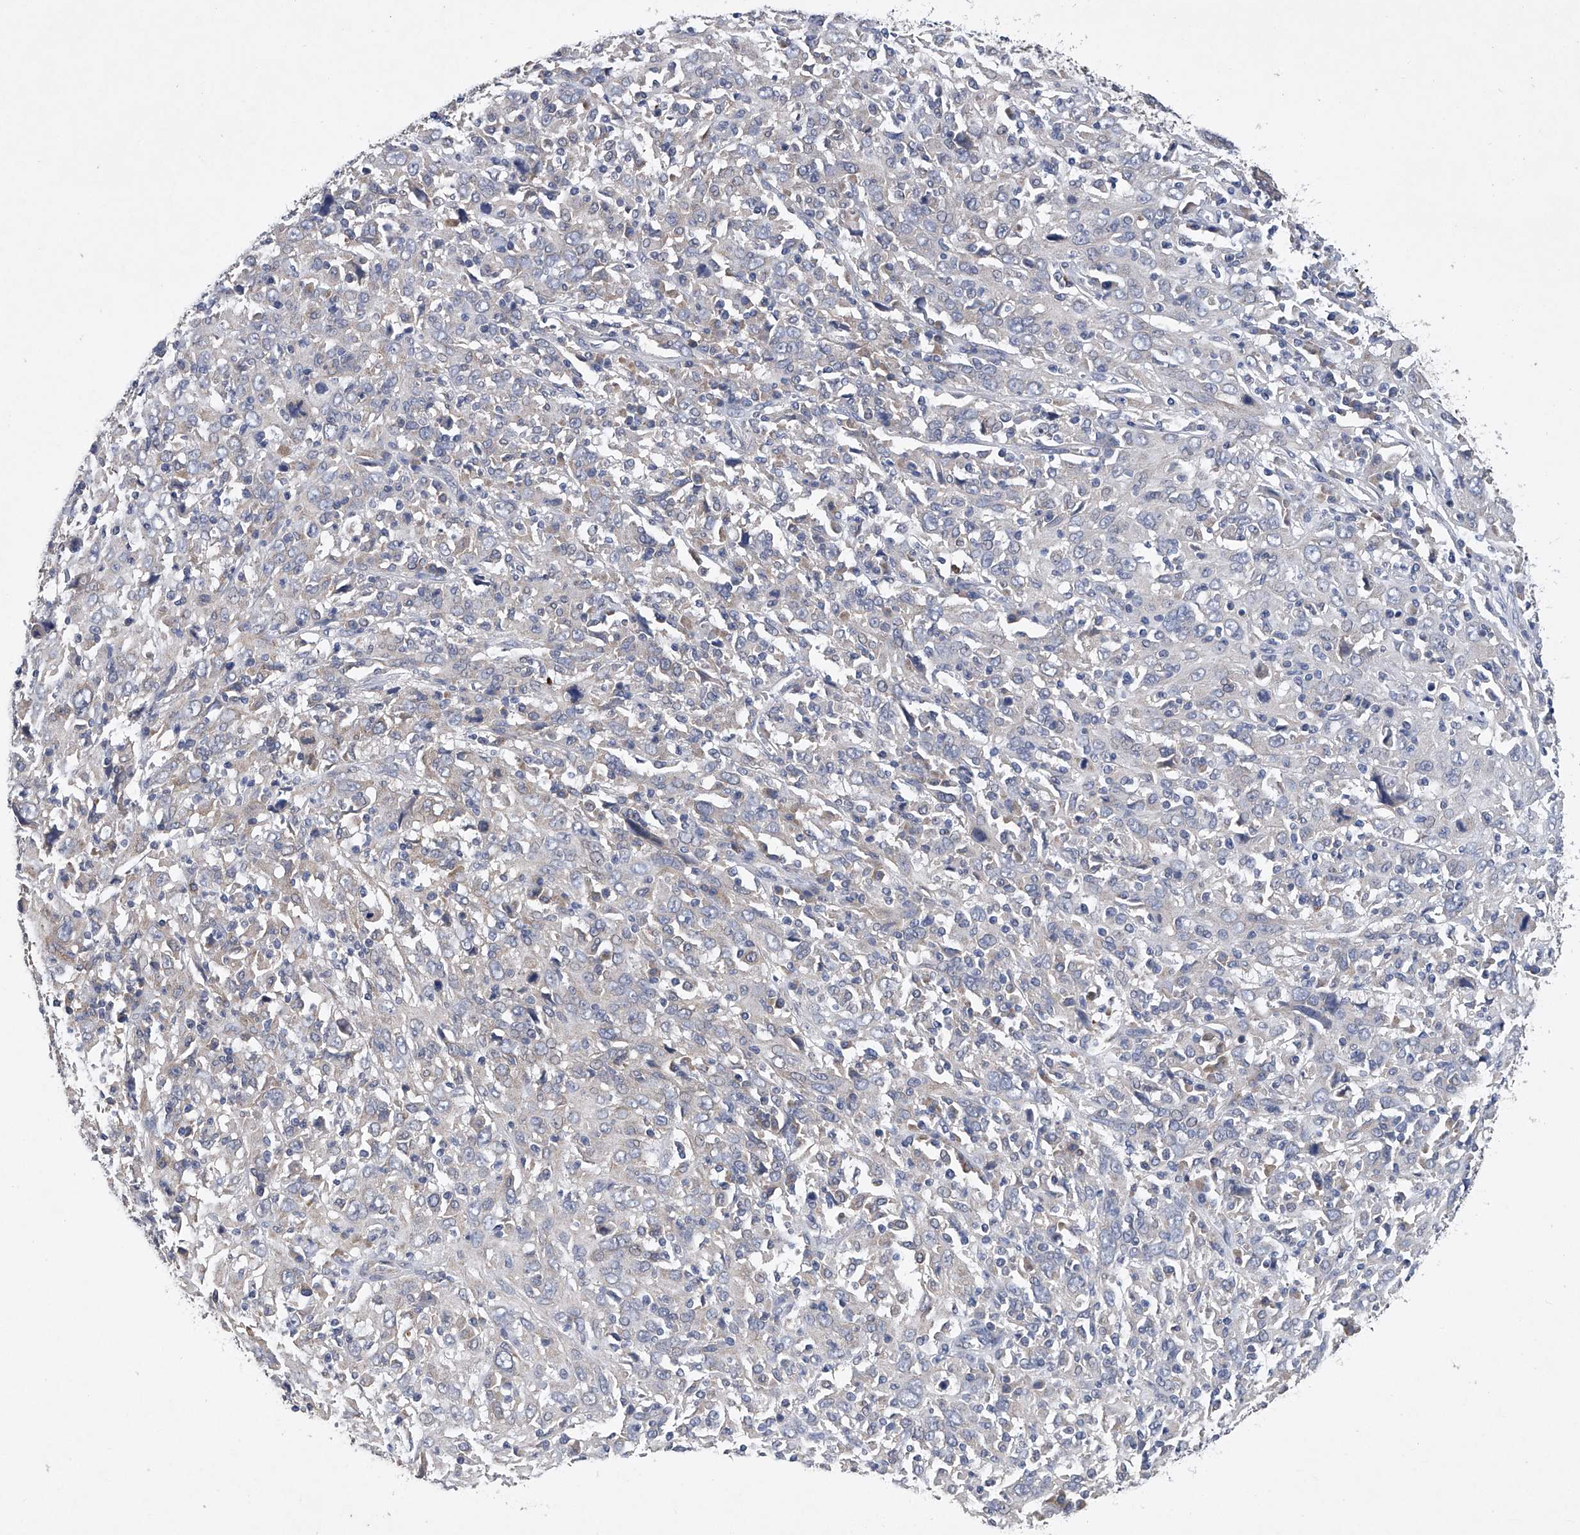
{"staining": {"intensity": "negative", "quantity": "none", "location": "none"}, "tissue": "cervical cancer", "cell_type": "Tumor cells", "image_type": "cancer", "snomed": [{"axis": "morphology", "description": "Squamous cell carcinoma, NOS"}, {"axis": "topography", "description": "Cervix"}], "caption": "This image is of squamous cell carcinoma (cervical) stained with IHC to label a protein in brown with the nuclei are counter-stained blue. There is no expression in tumor cells. Brightfield microscopy of immunohistochemistry (IHC) stained with DAB (3,3'-diaminobenzidine) (brown) and hematoxylin (blue), captured at high magnification.", "gene": "RNF5", "patient": {"sex": "female", "age": 46}}